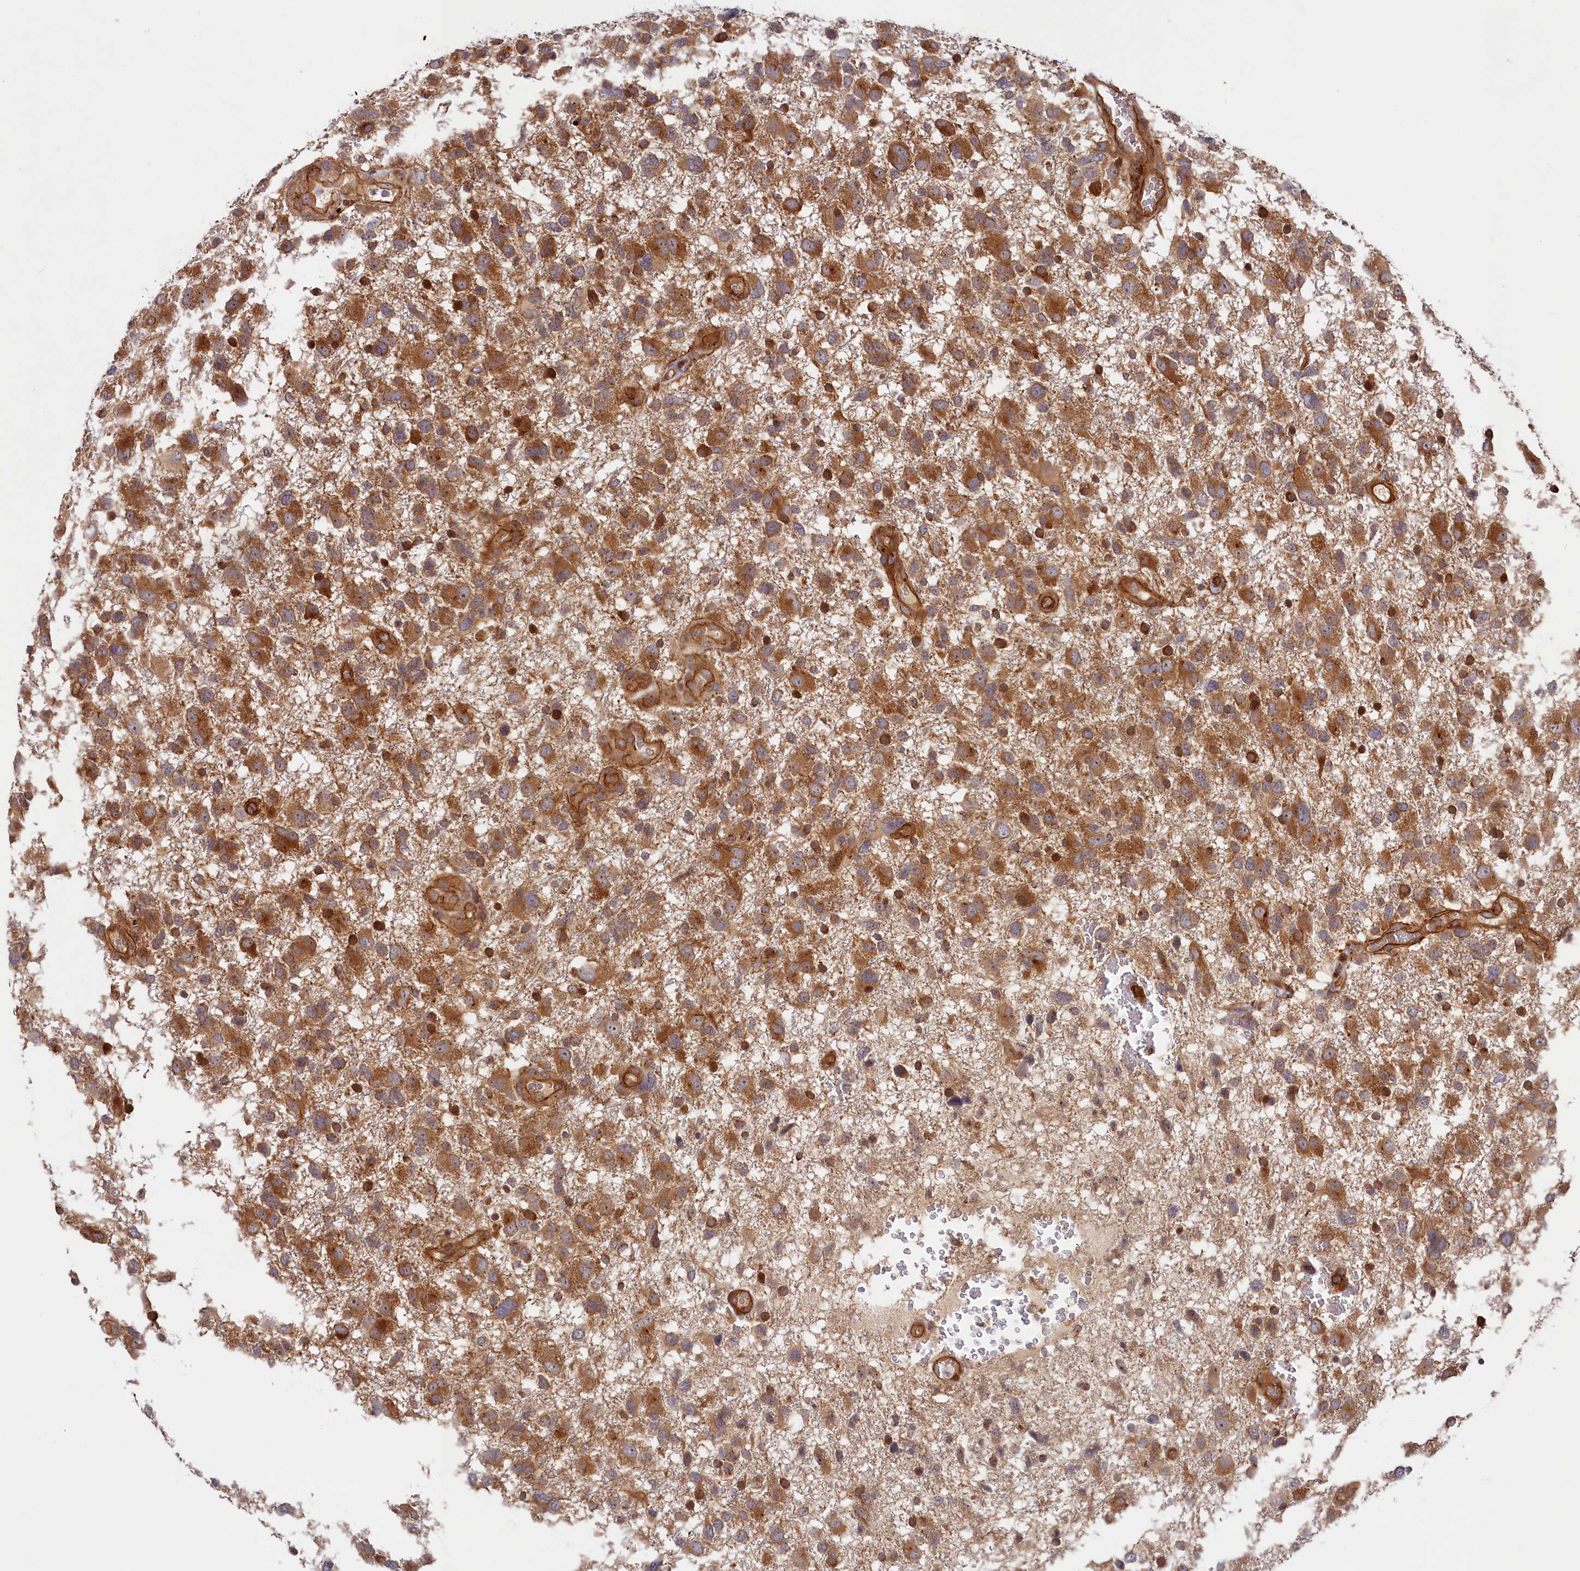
{"staining": {"intensity": "strong", "quantity": ">75%", "location": "cytoplasmic/membranous"}, "tissue": "glioma", "cell_type": "Tumor cells", "image_type": "cancer", "snomed": [{"axis": "morphology", "description": "Glioma, malignant, High grade"}, {"axis": "topography", "description": "Brain"}], "caption": "Approximately >75% of tumor cells in human glioma exhibit strong cytoplasmic/membranous protein expression as visualized by brown immunohistochemical staining.", "gene": "CEP44", "patient": {"sex": "male", "age": 61}}